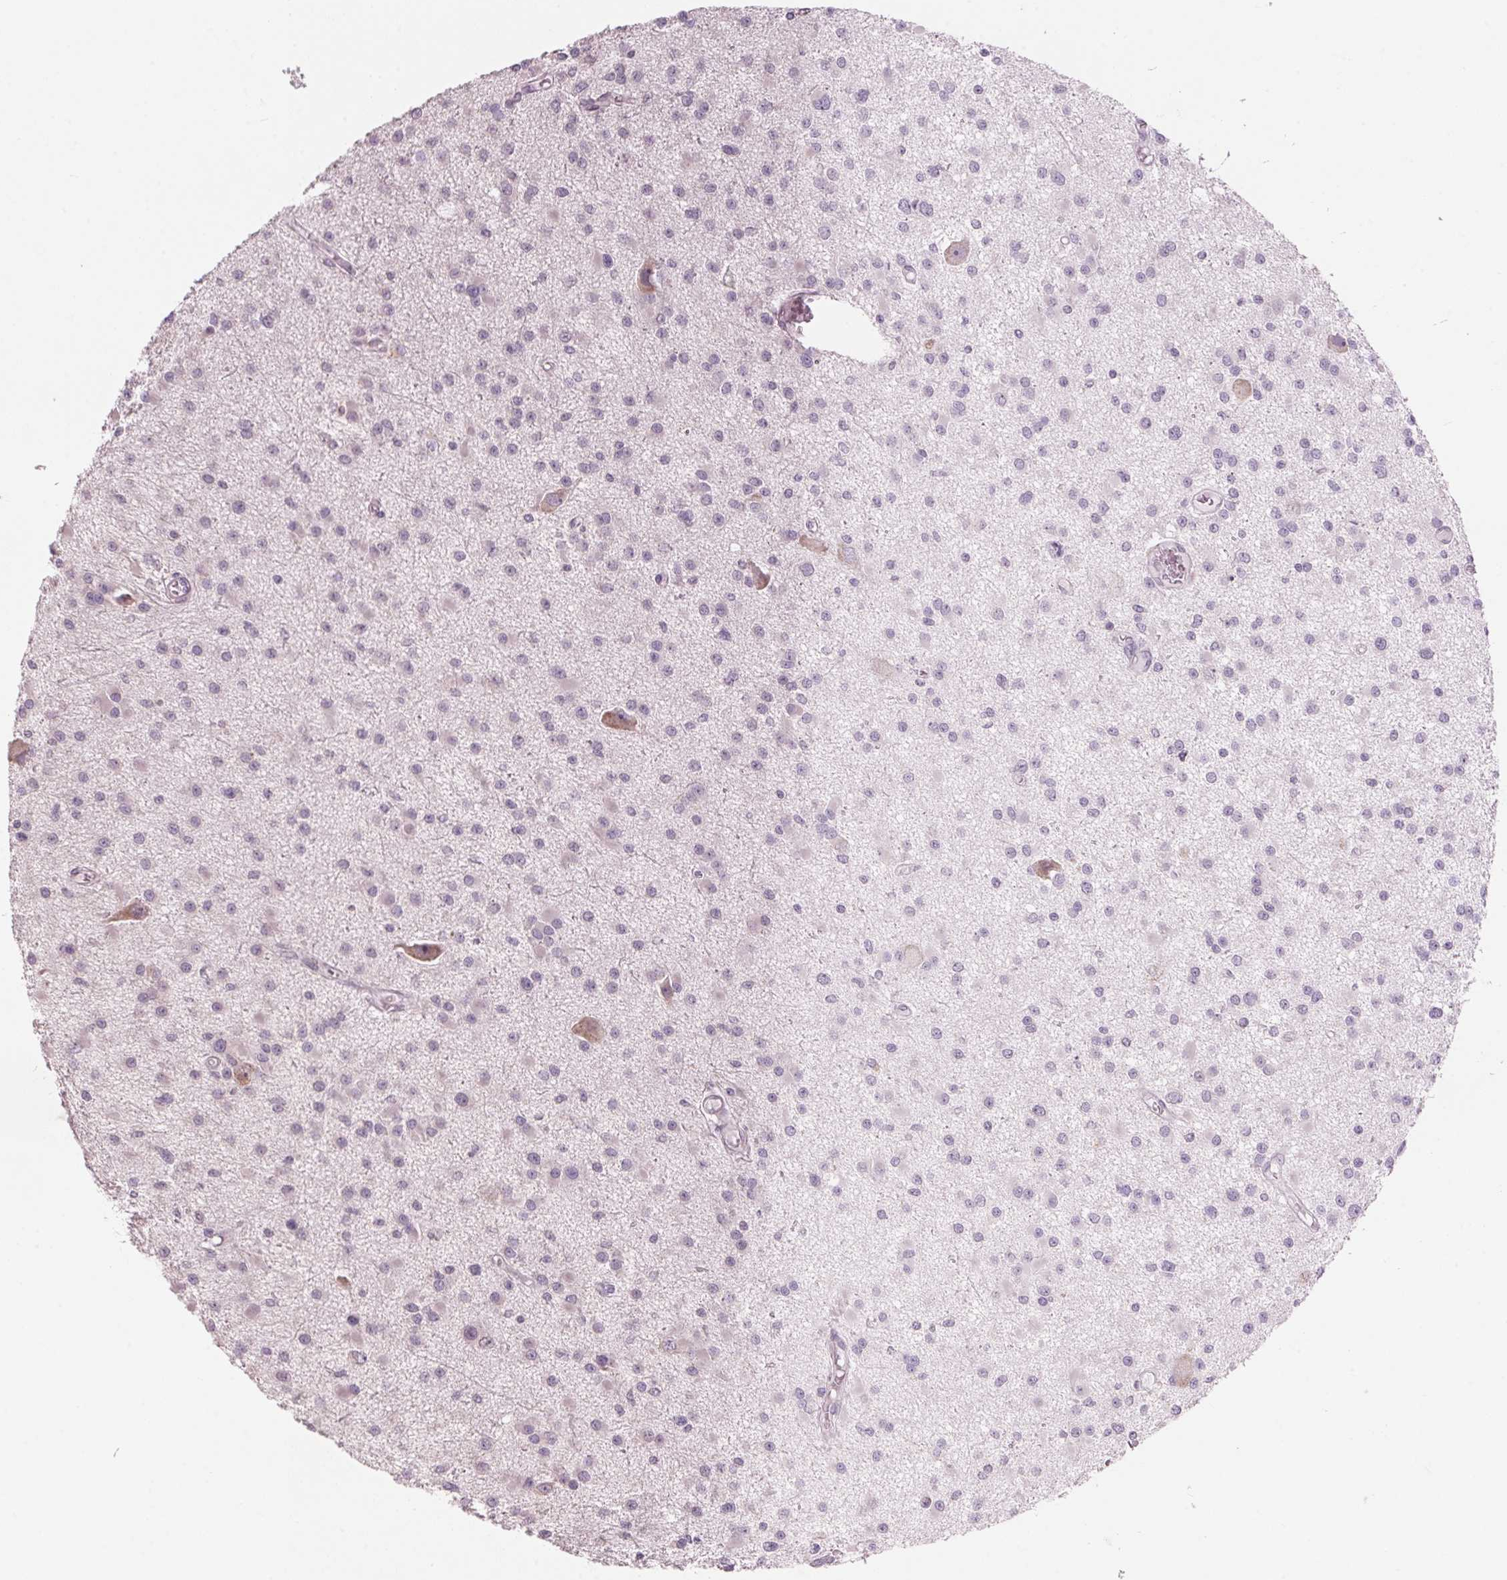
{"staining": {"intensity": "negative", "quantity": "none", "location": "none"}, "tissue": "glioma", "cell_type": "Tumor cells", "image_type": "cancer", "snomed": [{"axis": "morphology", "description": "Glioma, malignant, High grade"}, {"axis": "topography", "description": "Brain"}], "caption": "The photomicrograph exhibits no significant expression in tumor cells of high-grade glioma (malignant). (Brightfield microscopy of DAB (3,3'-diaminobenzidine) immunohistochemistry at high magnification).", "gene": "GNMT", "patient": {"sex": "male", "age": 54}}